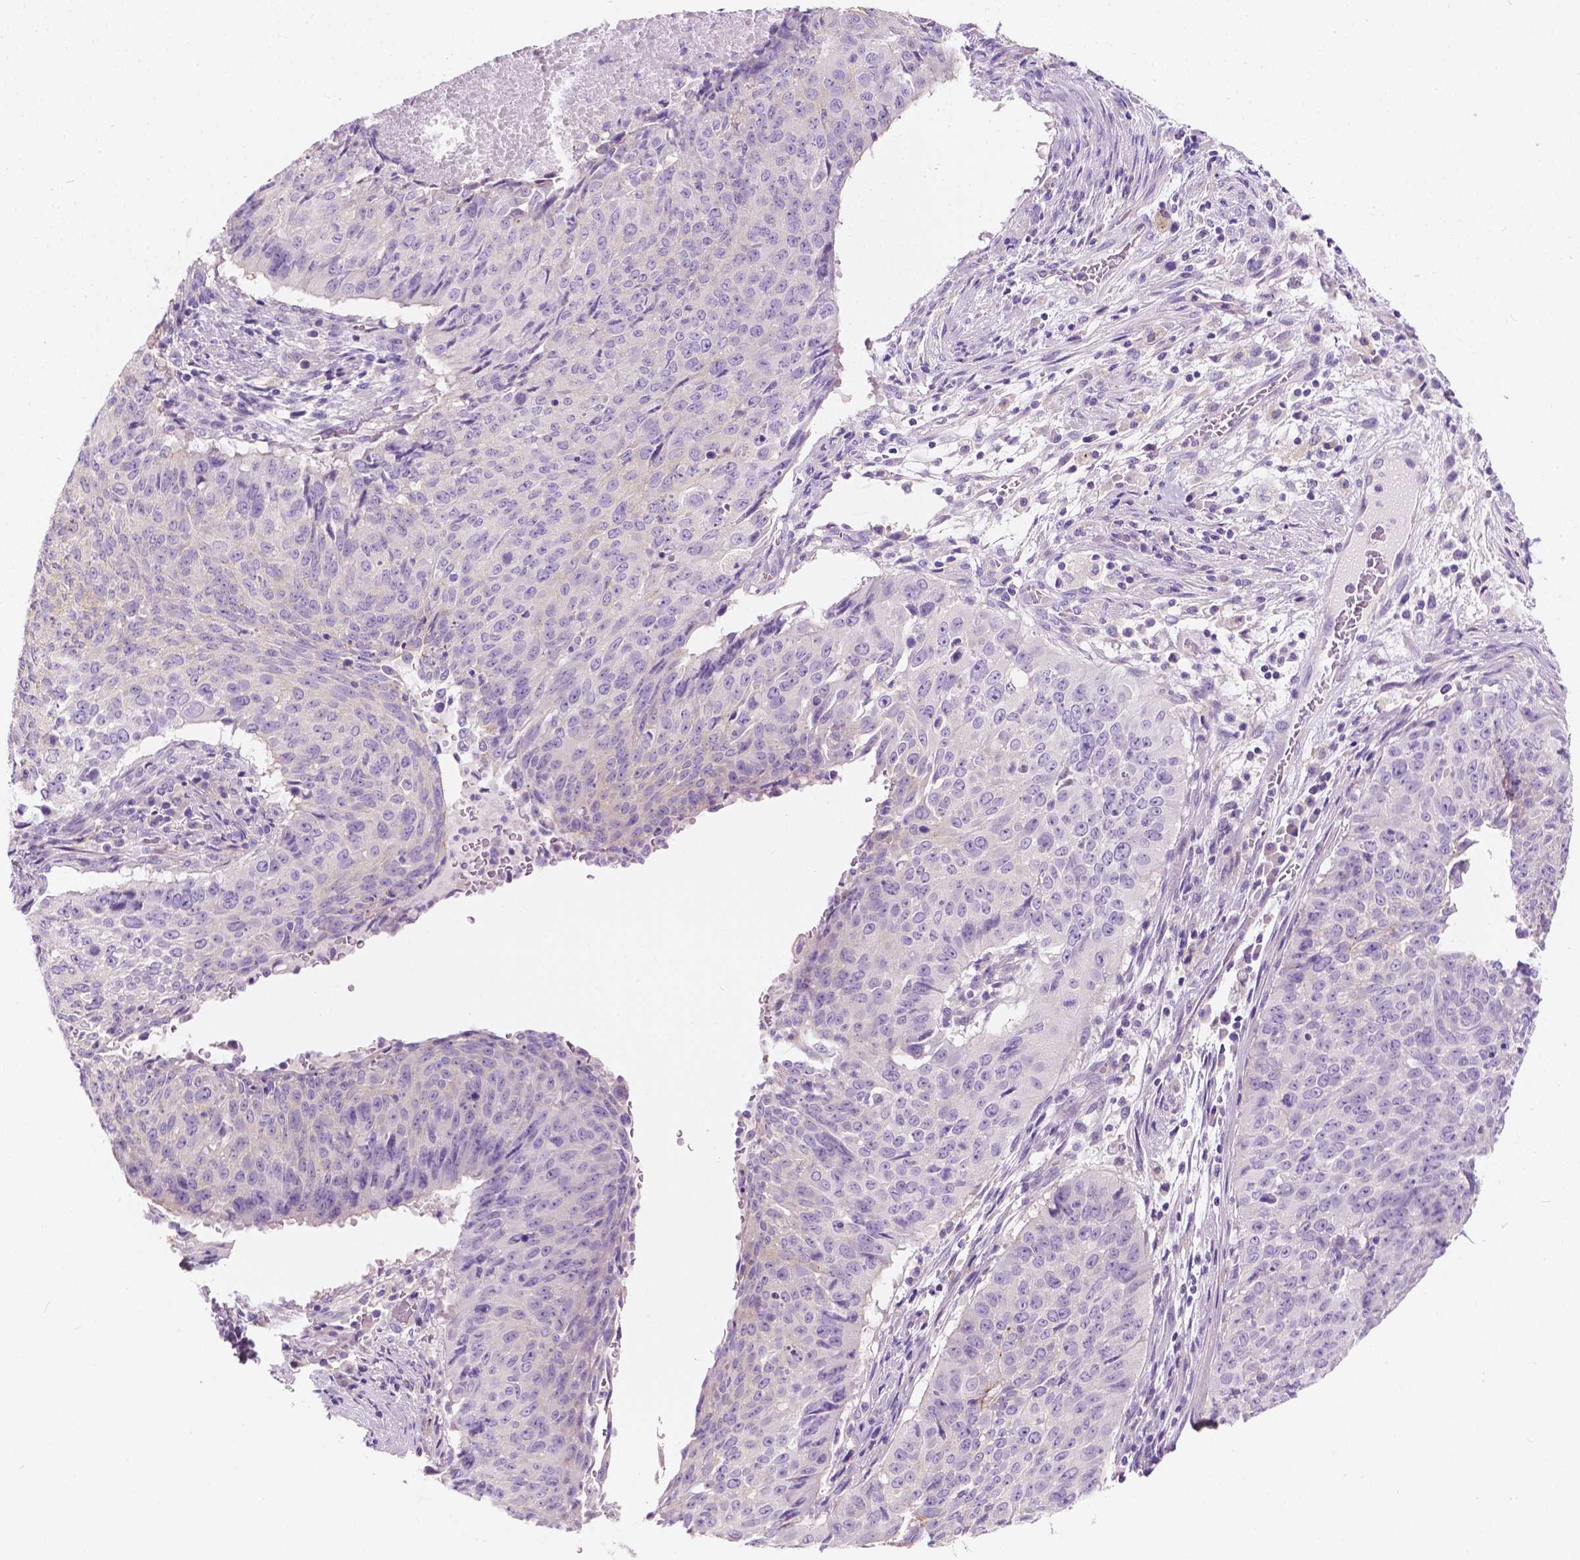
{"staining": {"intensity": "negative", "quantity": "none", "location": "none"}, "tissue": "lung cancer", "cell_type": "Tumor cells", "image_type": "cancer", "snomed": [{"axis": "morphology", "description": "Normal tissue, NOS"}, {"axis": "morphology", "description": "Squamous cell carcinoma, NOS"}, {"axis": "topography", "description": "Bronchus"}, {"axis": "topography", "description": "Lung"}], "caption": "Protein analysis of lung cancer (squamous cell carcinoma) shows no significant expression in tumor cells.", "gene": "SIRT2", "patient": {"sex": "male", "age": 64}}